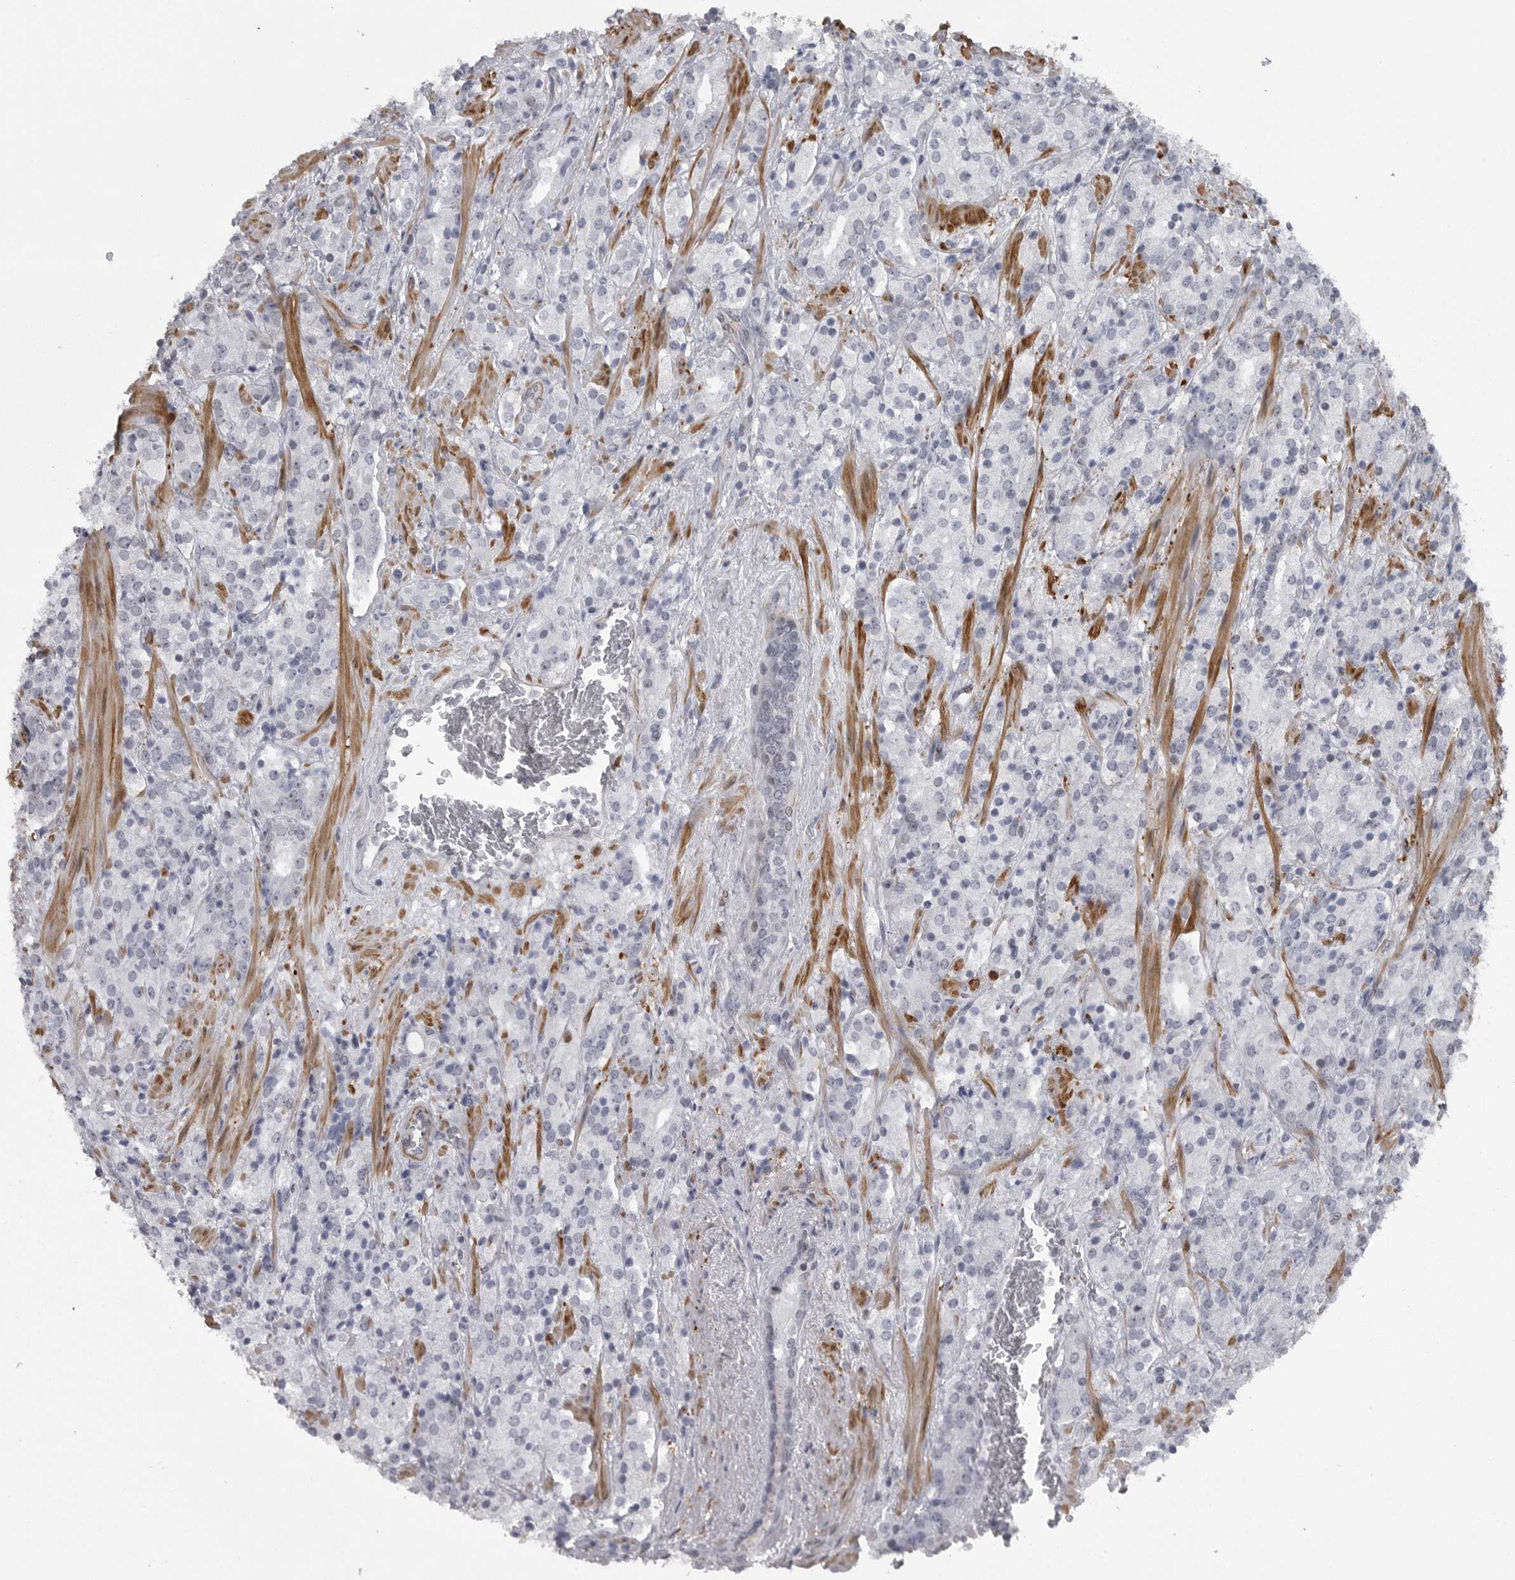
{"staining": {"intensity": "negative", "quantity": "none", "location": "none"}, "tissue": "prostate cancer", "cell_type": "Tumor cells", "image_type": "cancer", "snomed": [{"axis": "morphology", "description": "Adenocarcinoma, High grade"}, {"axis": "topography", "description": "Prostate"}], "caption": "Human prostate high-grade adenocarcinoma stained for a protein using IHC exhibits no positivity in tumor cells.", "gene": "HMGN3", "patient": {"sex": "male", "age": 71}}